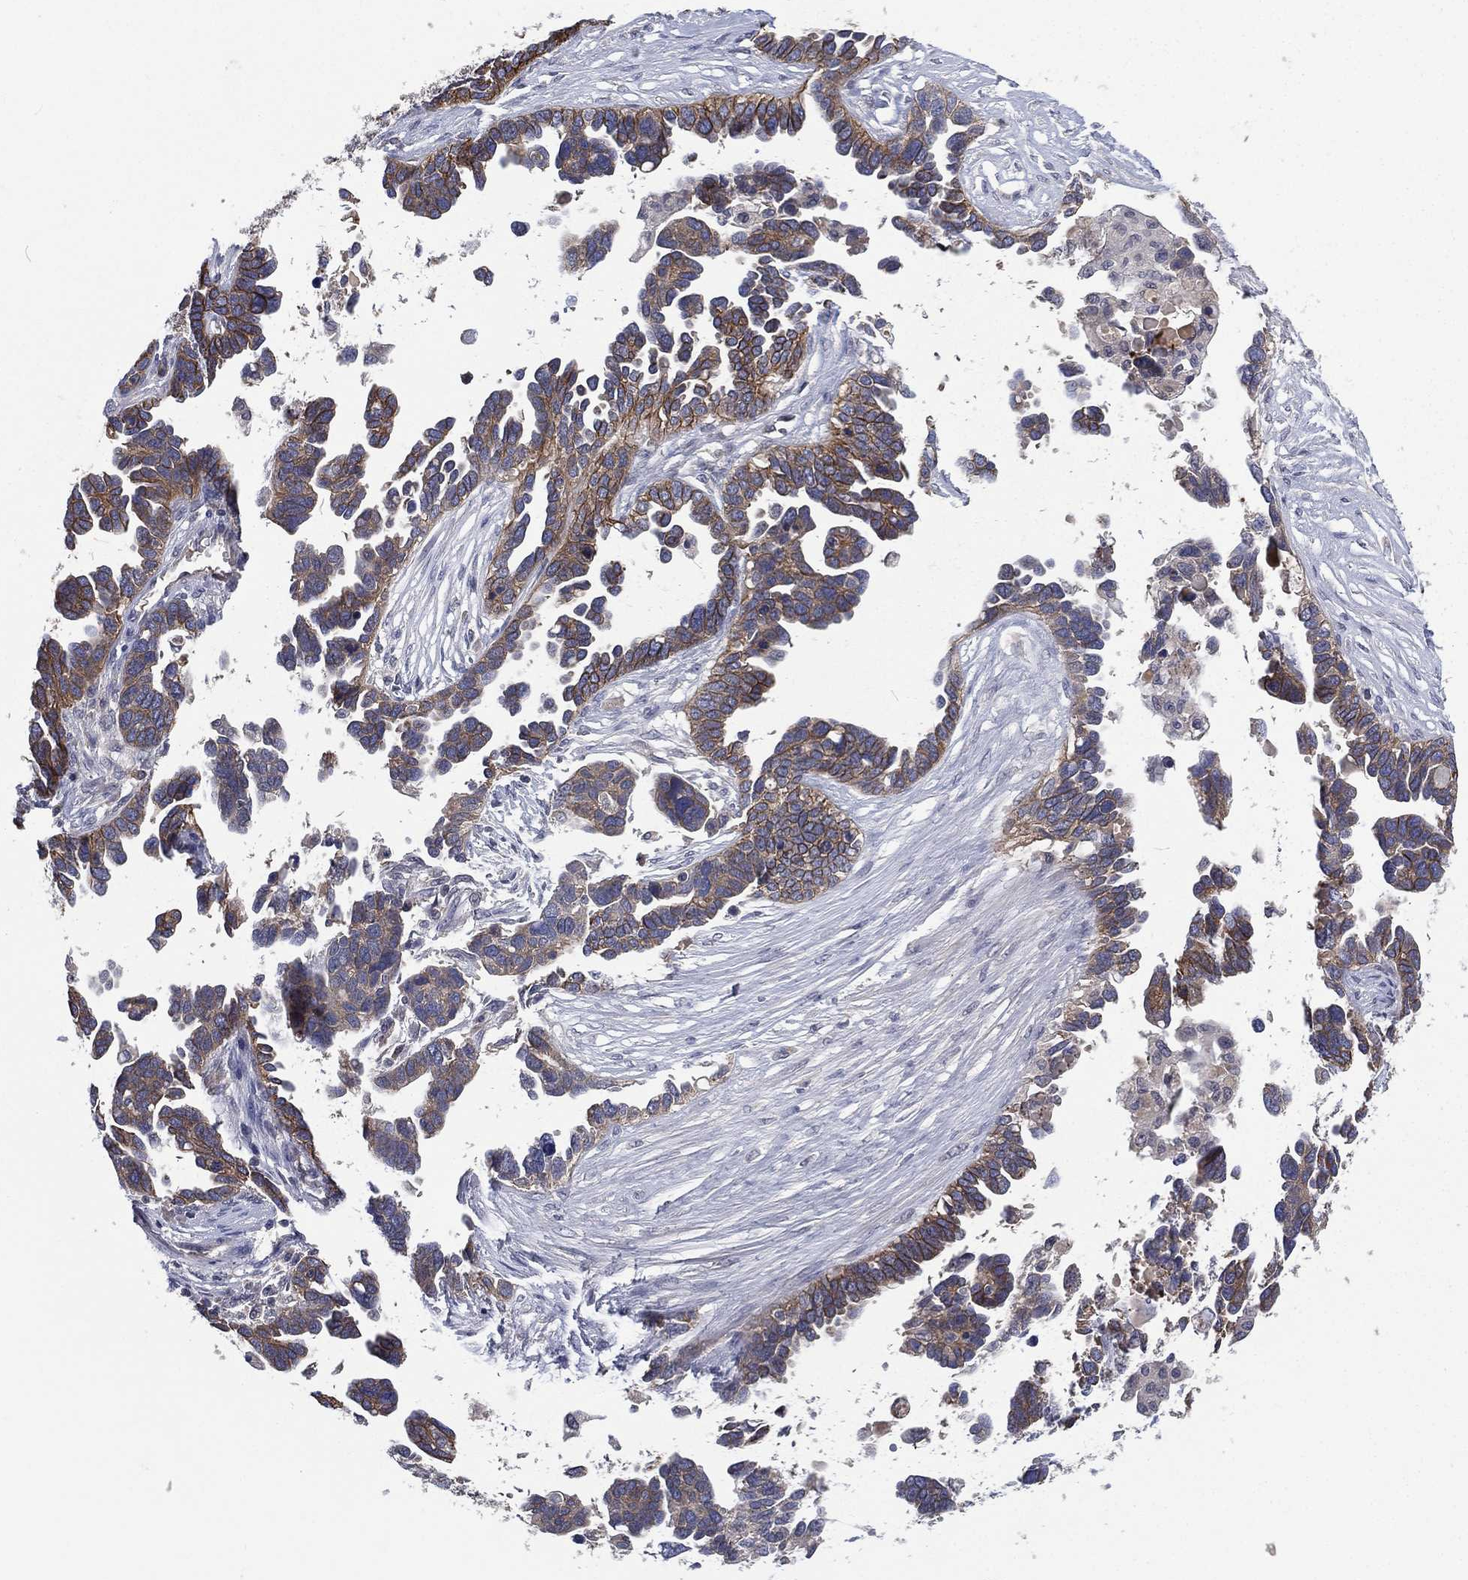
{"staining": {"intensity": "weak", "quantity": "25%-75%", "location": "cytoplasmic/membranous"}, "tissue": "ovarian cancer", "cell_type": "Tumor cells", "image_type": "cancer", "snomed": [{"axis": "morphology", "description": "Cystadenocarcinoma, serous, NOS"}, {"axis": "topography", "description": "Ovary"}], "caption": "Immunohistochemistry (IHC) photomicrograph of neoplastic tissue: ovarian cancer stained using immunohistochemistry exhibits low levels of weak protein expression localized specifically in the cytoplasmic/membranous of tumor cells, appearing as a cytoplasmic/membranous brown color.", "gene": "MPP7", "patient": {"sex": "female", "age": 54}}